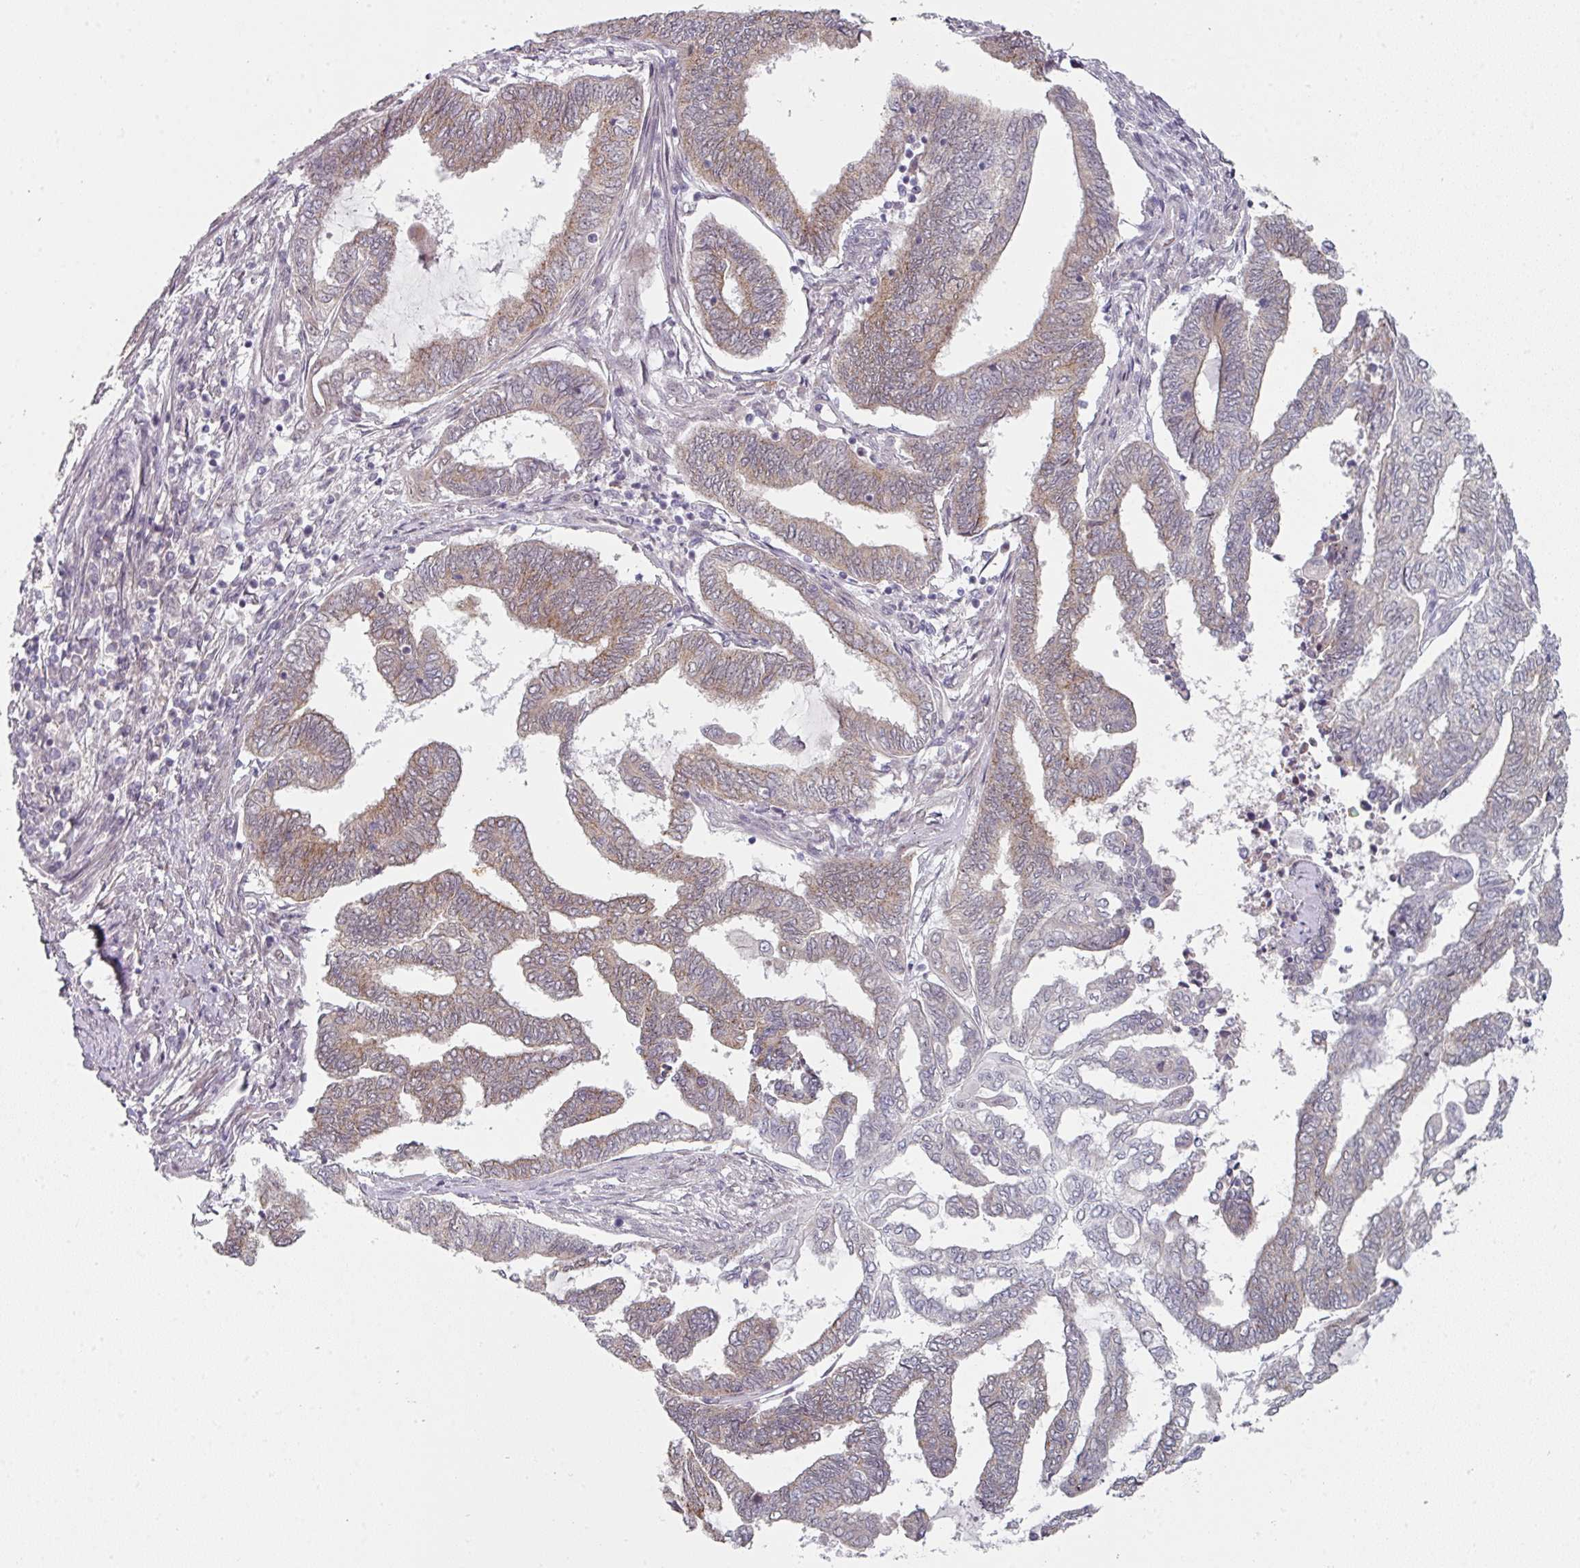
{"staining": {"intensity": "weak", "quantity": "25%-75%", "location": "cytoplasmic/membranous"}, "tissue": "endometrial cancer", "cell_type": "Tumor cells", "image_type": "cancer", "snomed": [{"axis": "morphology", "description": "Adenocarcinoma, NOS"}, {"axis": "topography", "description": "Uterus"}, {"axis": "topography", "description": "Endometrium"}], "caption": "Brown immunohistochemical staining in endometrial adenocarcinoma shows weak cytoplasmic/membranous staining in about 25%-75% of tumor cells.", "gene": "TMCC1", "patient": {"sex": "female", "age": 70}}